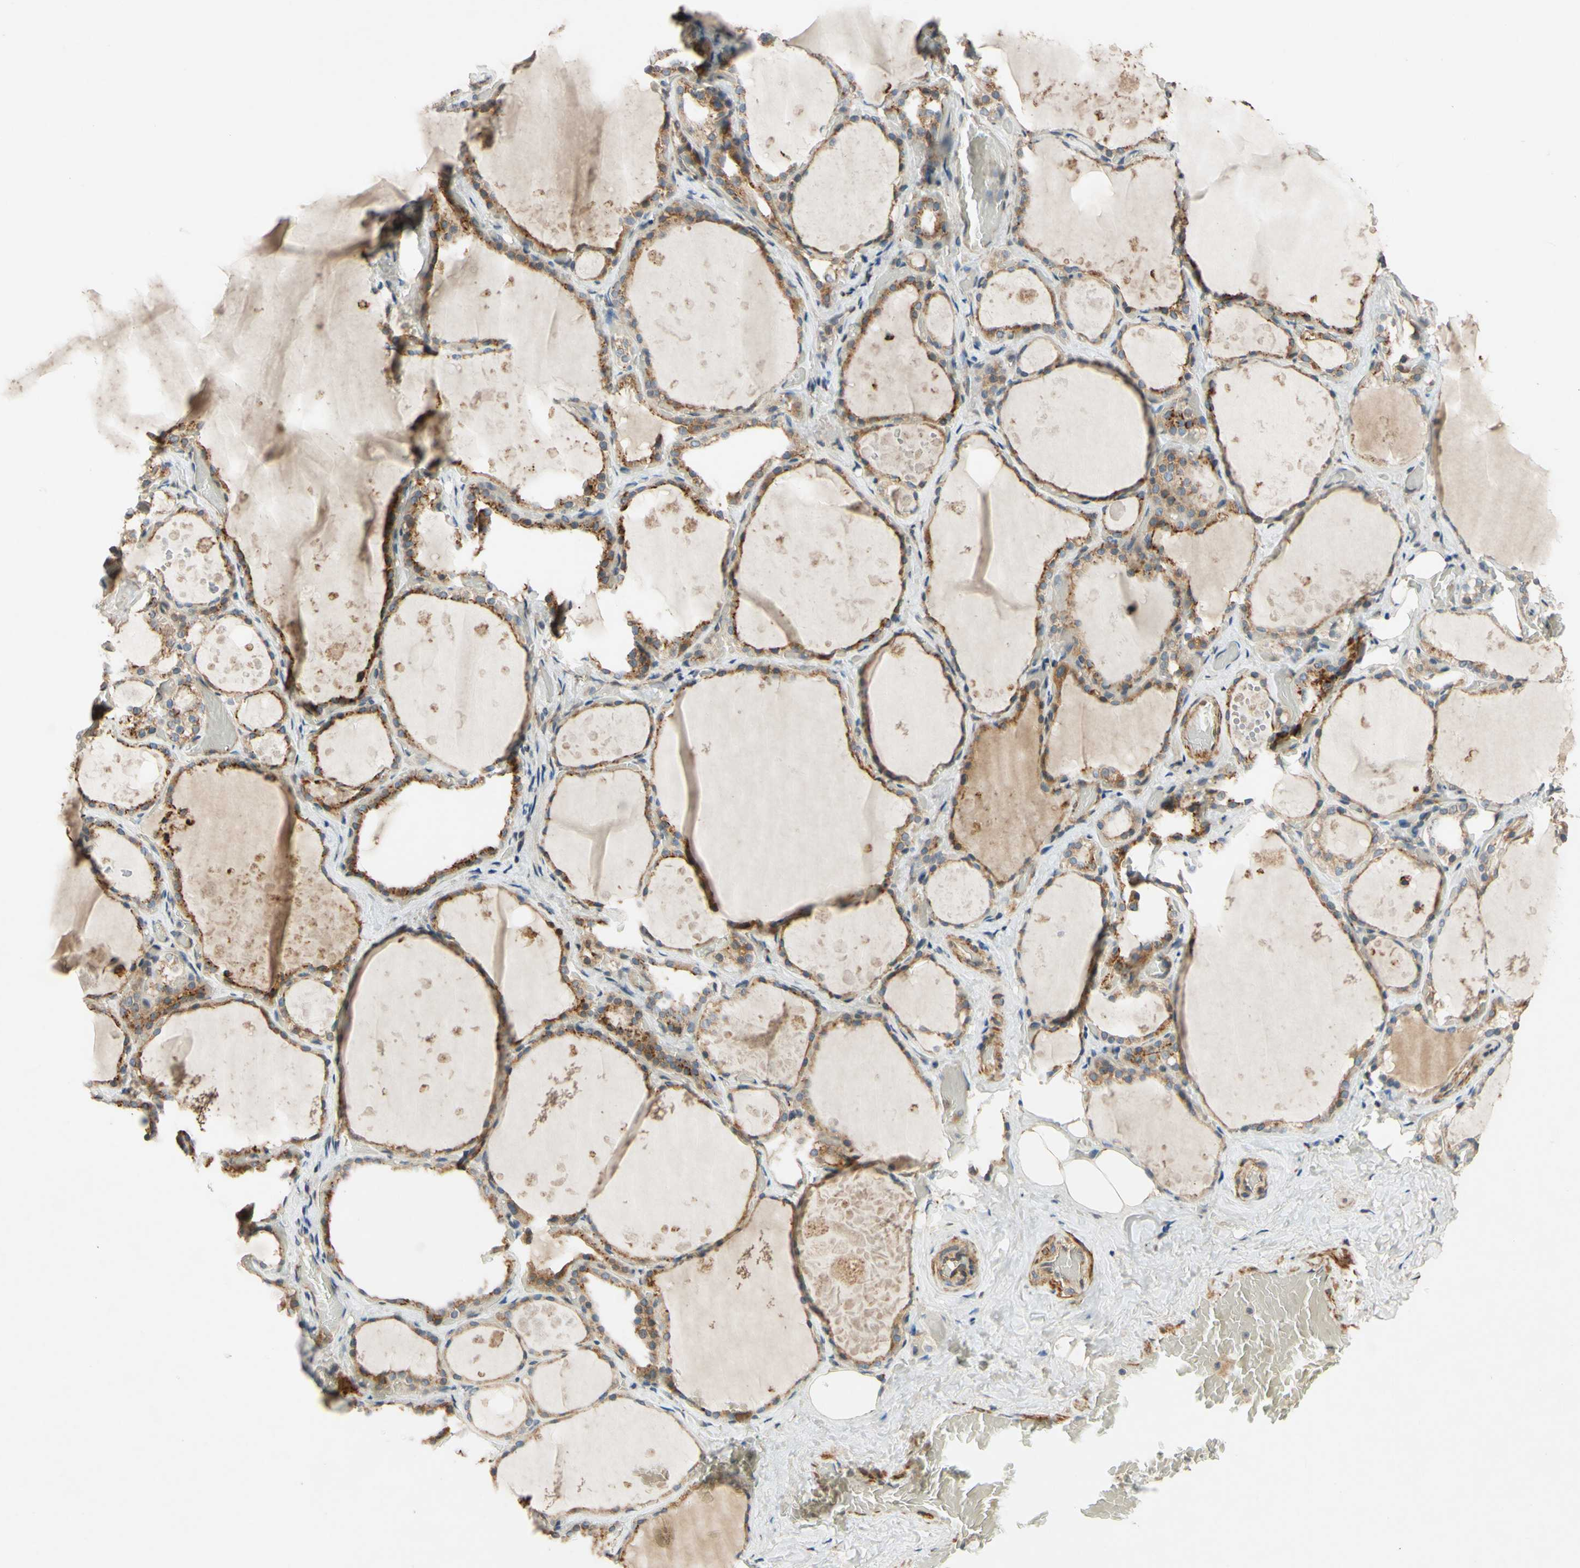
{"staining": {"intensity": "moderate", "quantity": ">75%", "location": "cytoplasmic/membranous"}, "tissue": "thyroid gland", "cell_type": "Glandular cells", "image_type": "normal", "snomed": [{"axis": "morphology", "description": "Normal tissue, NOS"}, {"axis": "topography", "description": "Thyroid gland"}], "caption": "High-magnification brightfield microscopy of benign thyroid gland stained with DAB (brown) and counterstained with hematoxylin (blue). glandular cells exhibit moderate cytoplasmic/membranous positivity is present in about>75% of cells.", "gene": "PTPRU", "patient": {"sex": "male", "age": 61}}